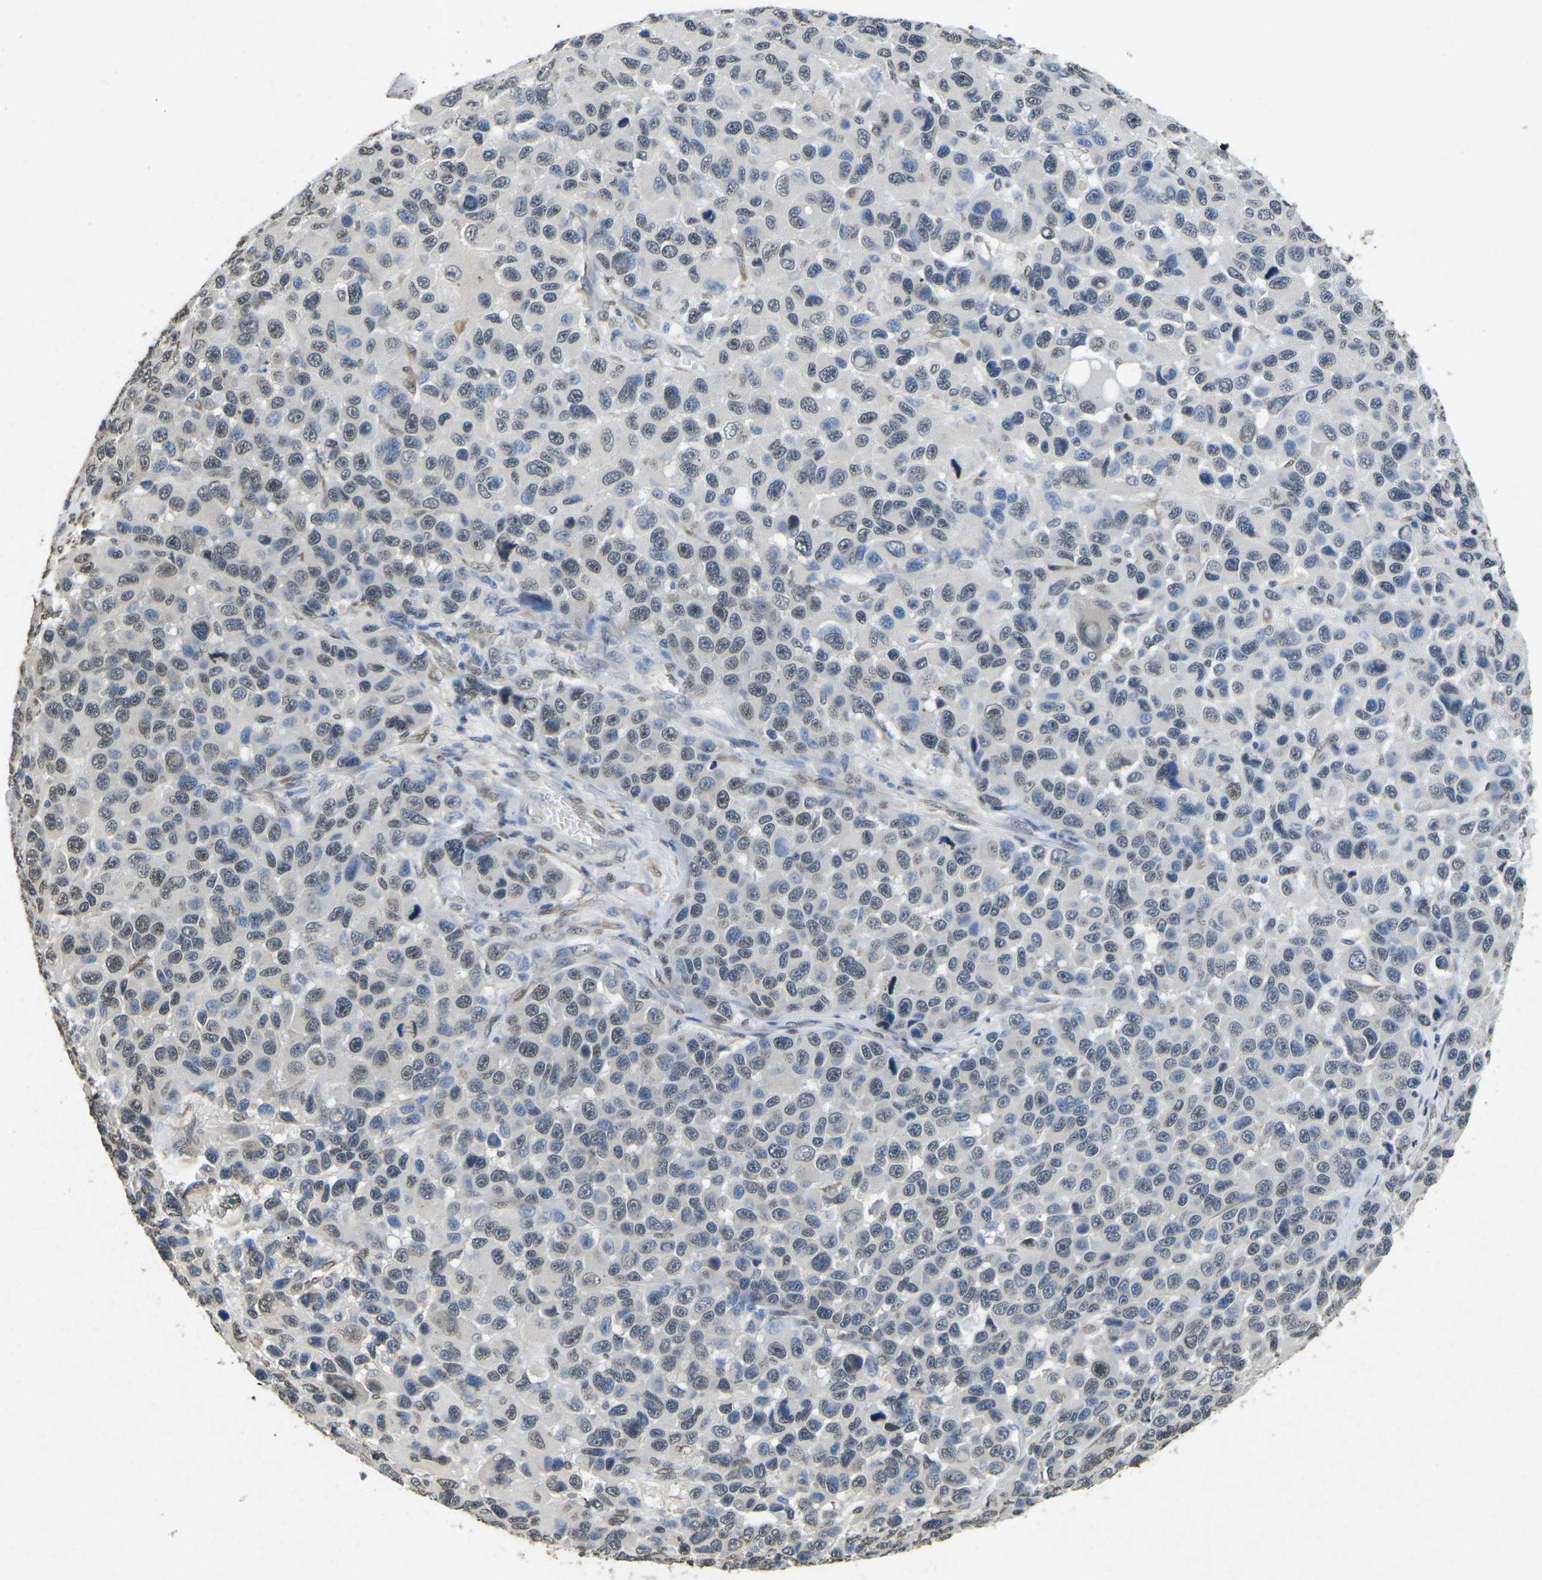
{"staining": {"intensity": "weak", "quantity": "<25%", "location": "nuclear"}, "tissue": "melanoma", "cell_type": "Tumor cells", "image_type": "cancer", "snomed": [{"axis": "morphology", "description": "Malignant melanoma, NOS"}, {"axis": "topography", "description": "Skin"}], "caption": "Human melanoma stained for a protein using immunohistochemistry exhibits no positivity in tumor cells.", "gene": "SCNN1B", "patient": {"sex": "male", "age": 53}}